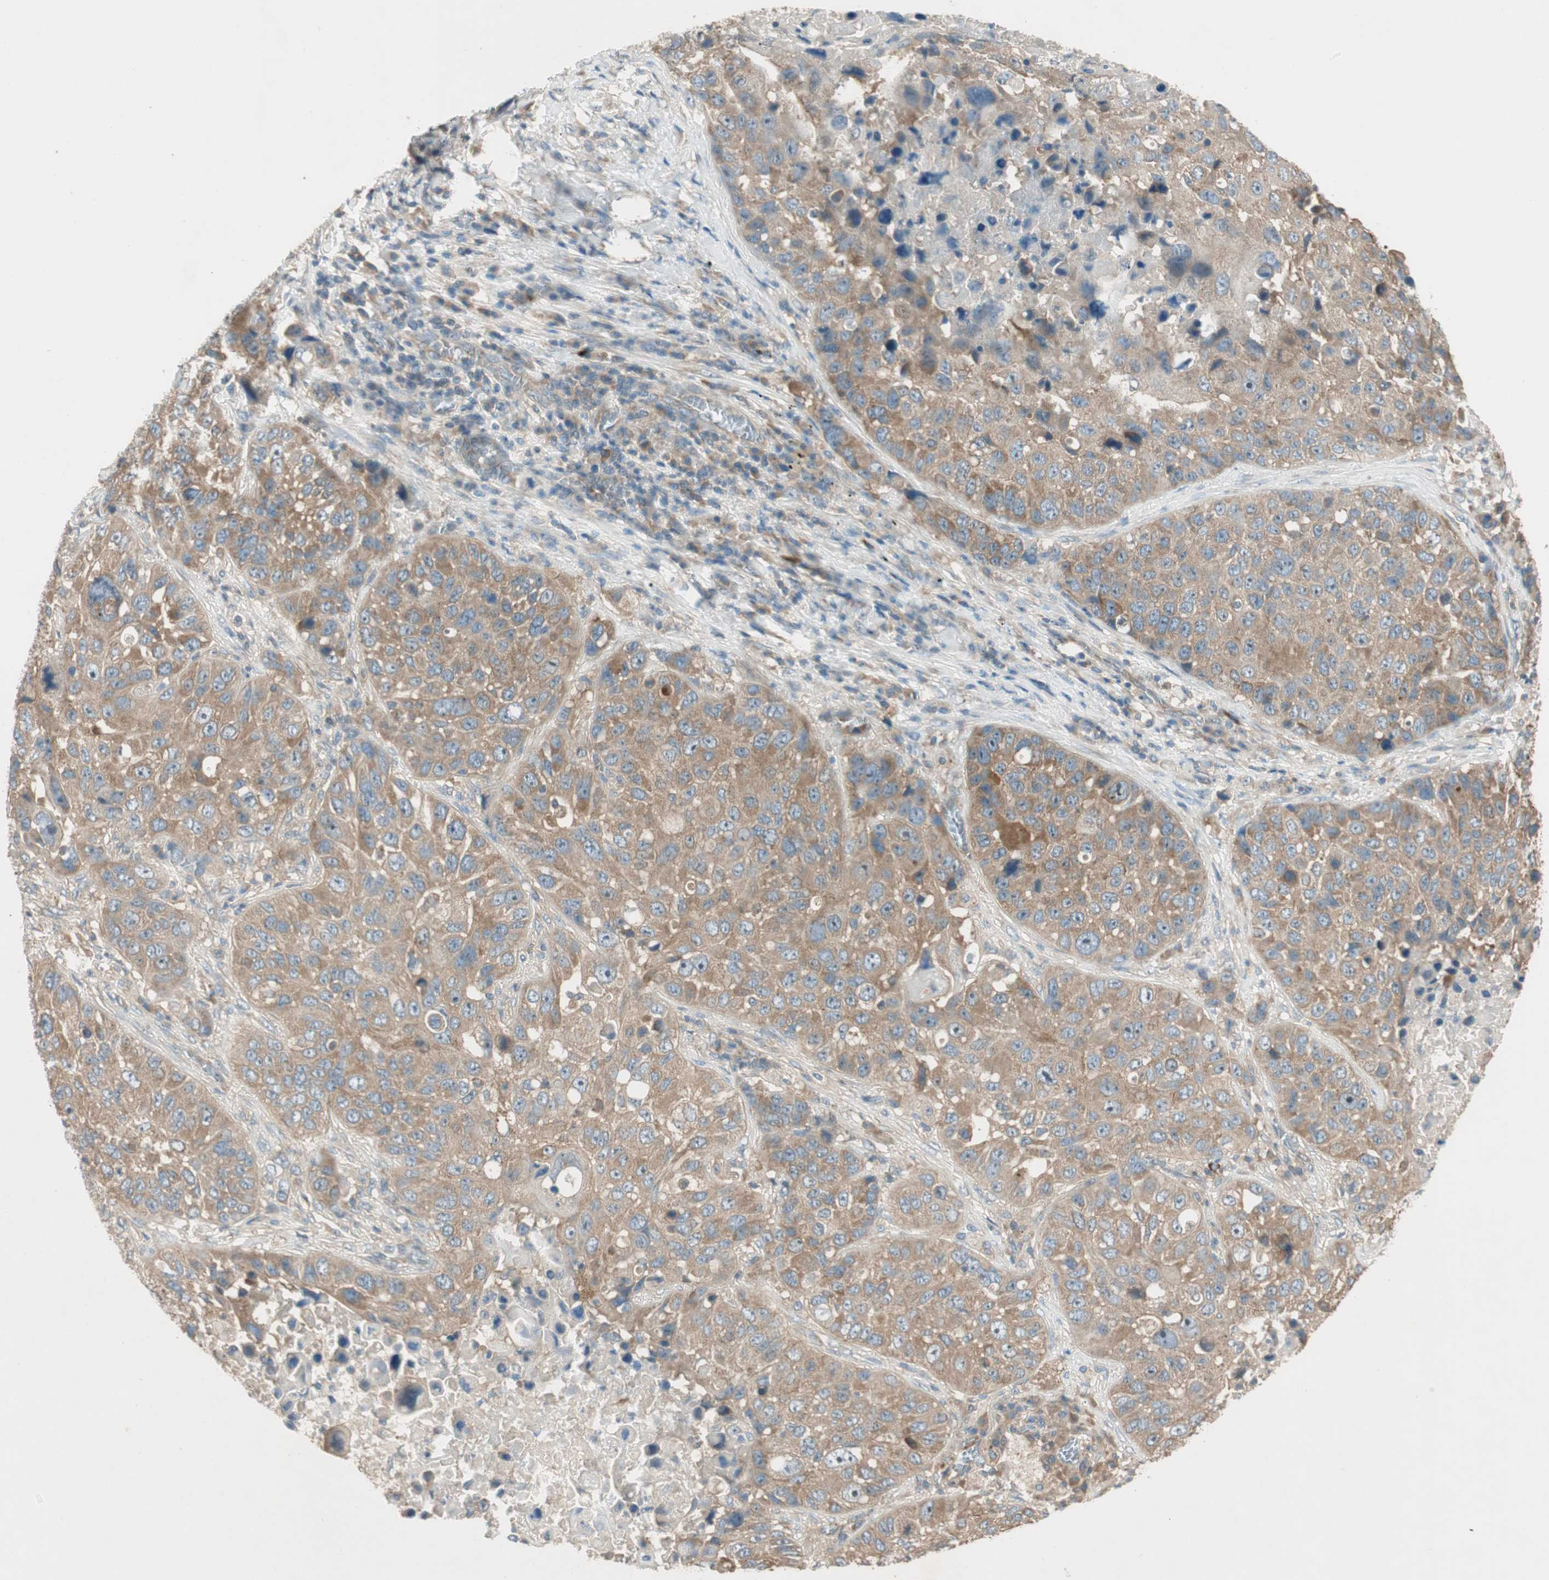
{"staining": {"intensity": "moderate", "quantity": ">75%", "location": "cytoplasmic/membranous"}, "tissue": "lung cancer", "cell_type": "Tumor cells", "image_type": "cancer", "snomed": [{"axis": "morphology", "description": "Squamous cell carcinoma, NOS"}, {"axis": "topography", "description": "Lung"}], "caption": "The micrograph demonstrates a brown stain indicating the presence of a protein in the cytoplasmic/membranous of tumor cells in lung squamous cell carcinoma. (DAB IHC with brightfield microscopy, high magnification).", "gene": "CC2D1A", "patient": {"sex": "male", "age": 57}}